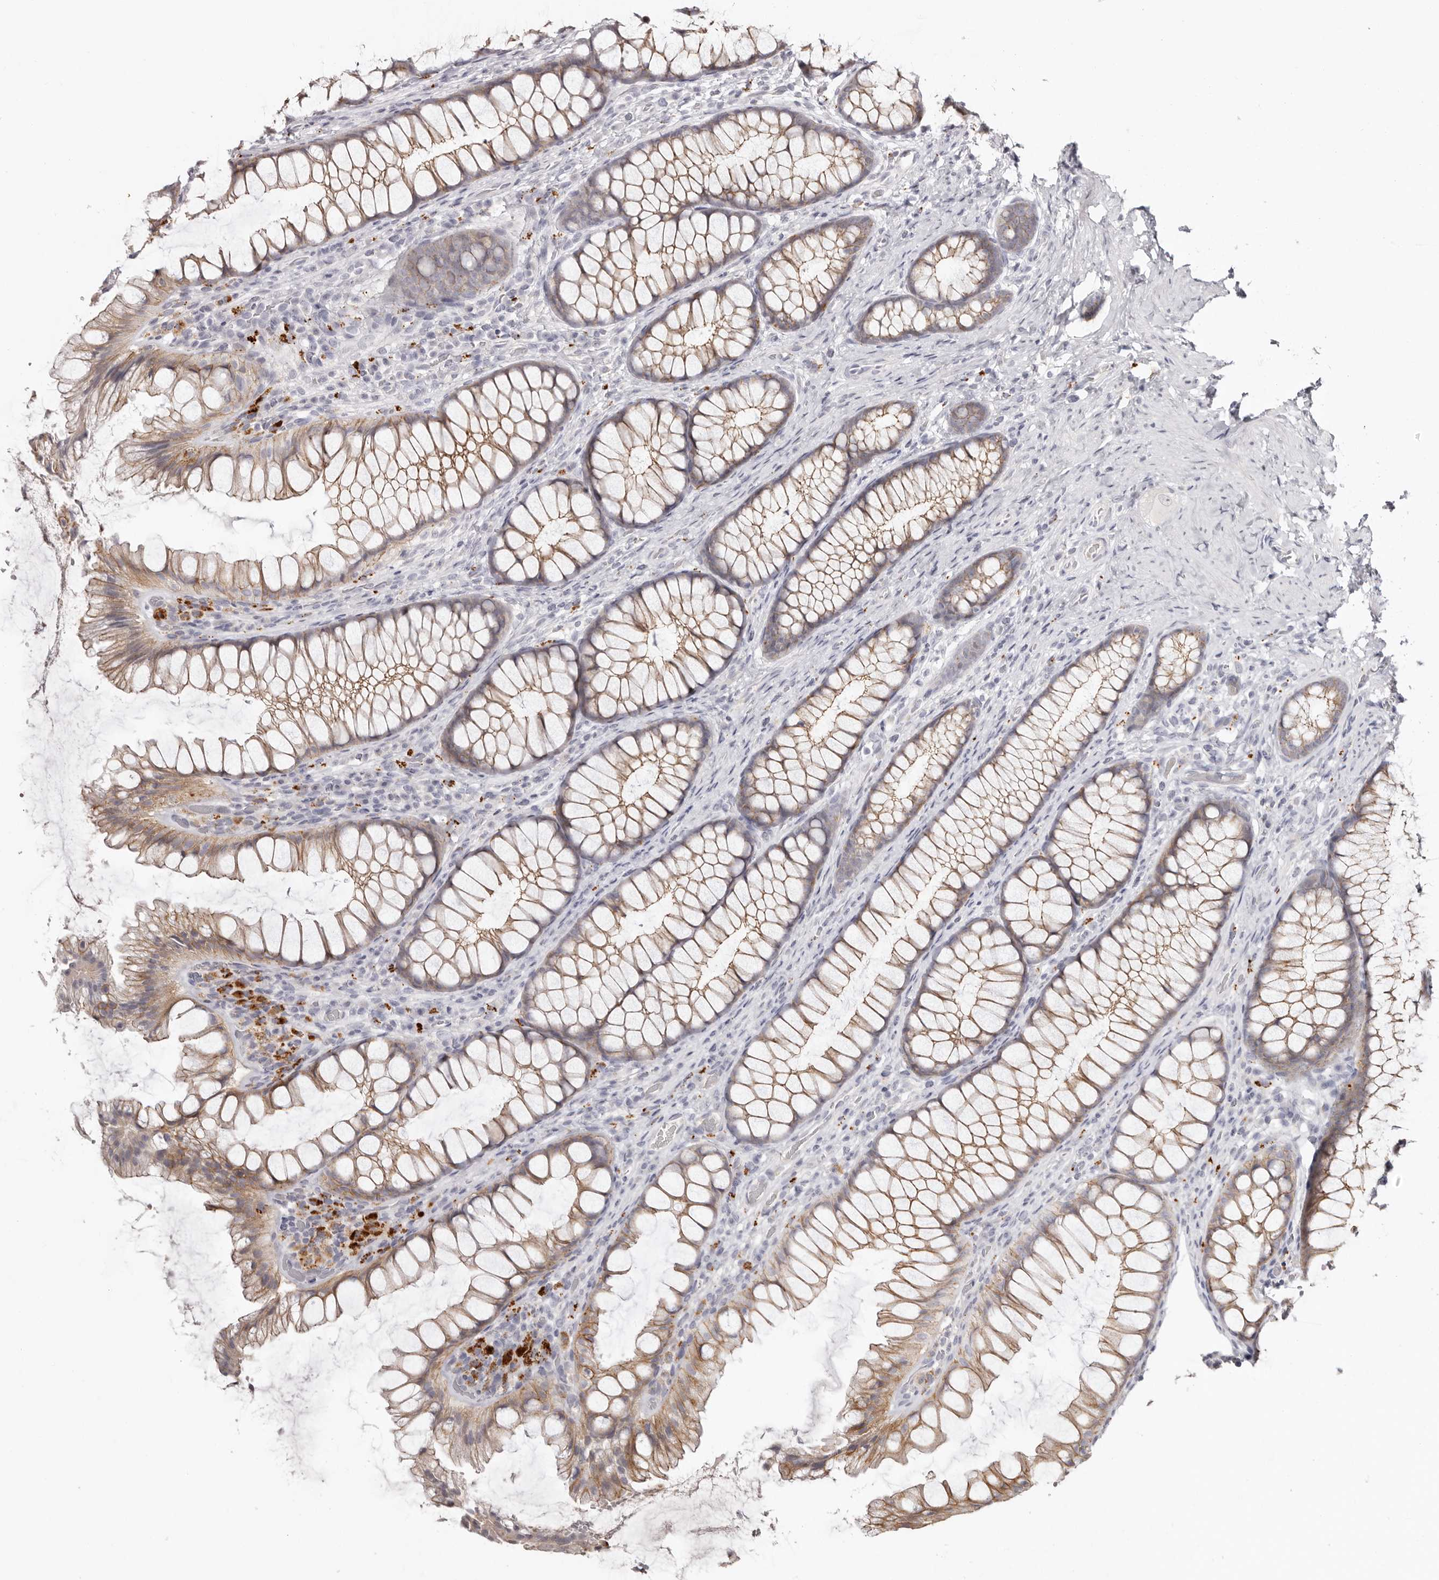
{"staining": {"intensity": "weak", "quantity": "25%-75%", "location": "cytoplasmic/membranous"}, "tissue": "colon", "cell_type": "Endothelial cells", "image_type": "normal", "snomed": [{"axis": "morphology", "description": "Normal tissue, NOS"}, {"axis": "topography", "description": "Colon"}], "caption": "Endothelial cells display low levels of weak cytoplasmic/membranous positivity in about 25%-75% of cells in benign colon. (Stains: DAB in brown, nuclei in blue, Microscopy: brightfield microscopy at high magnification).", "gene": "PCDHB6", "patient": {"sex": "female", "age": 62}}